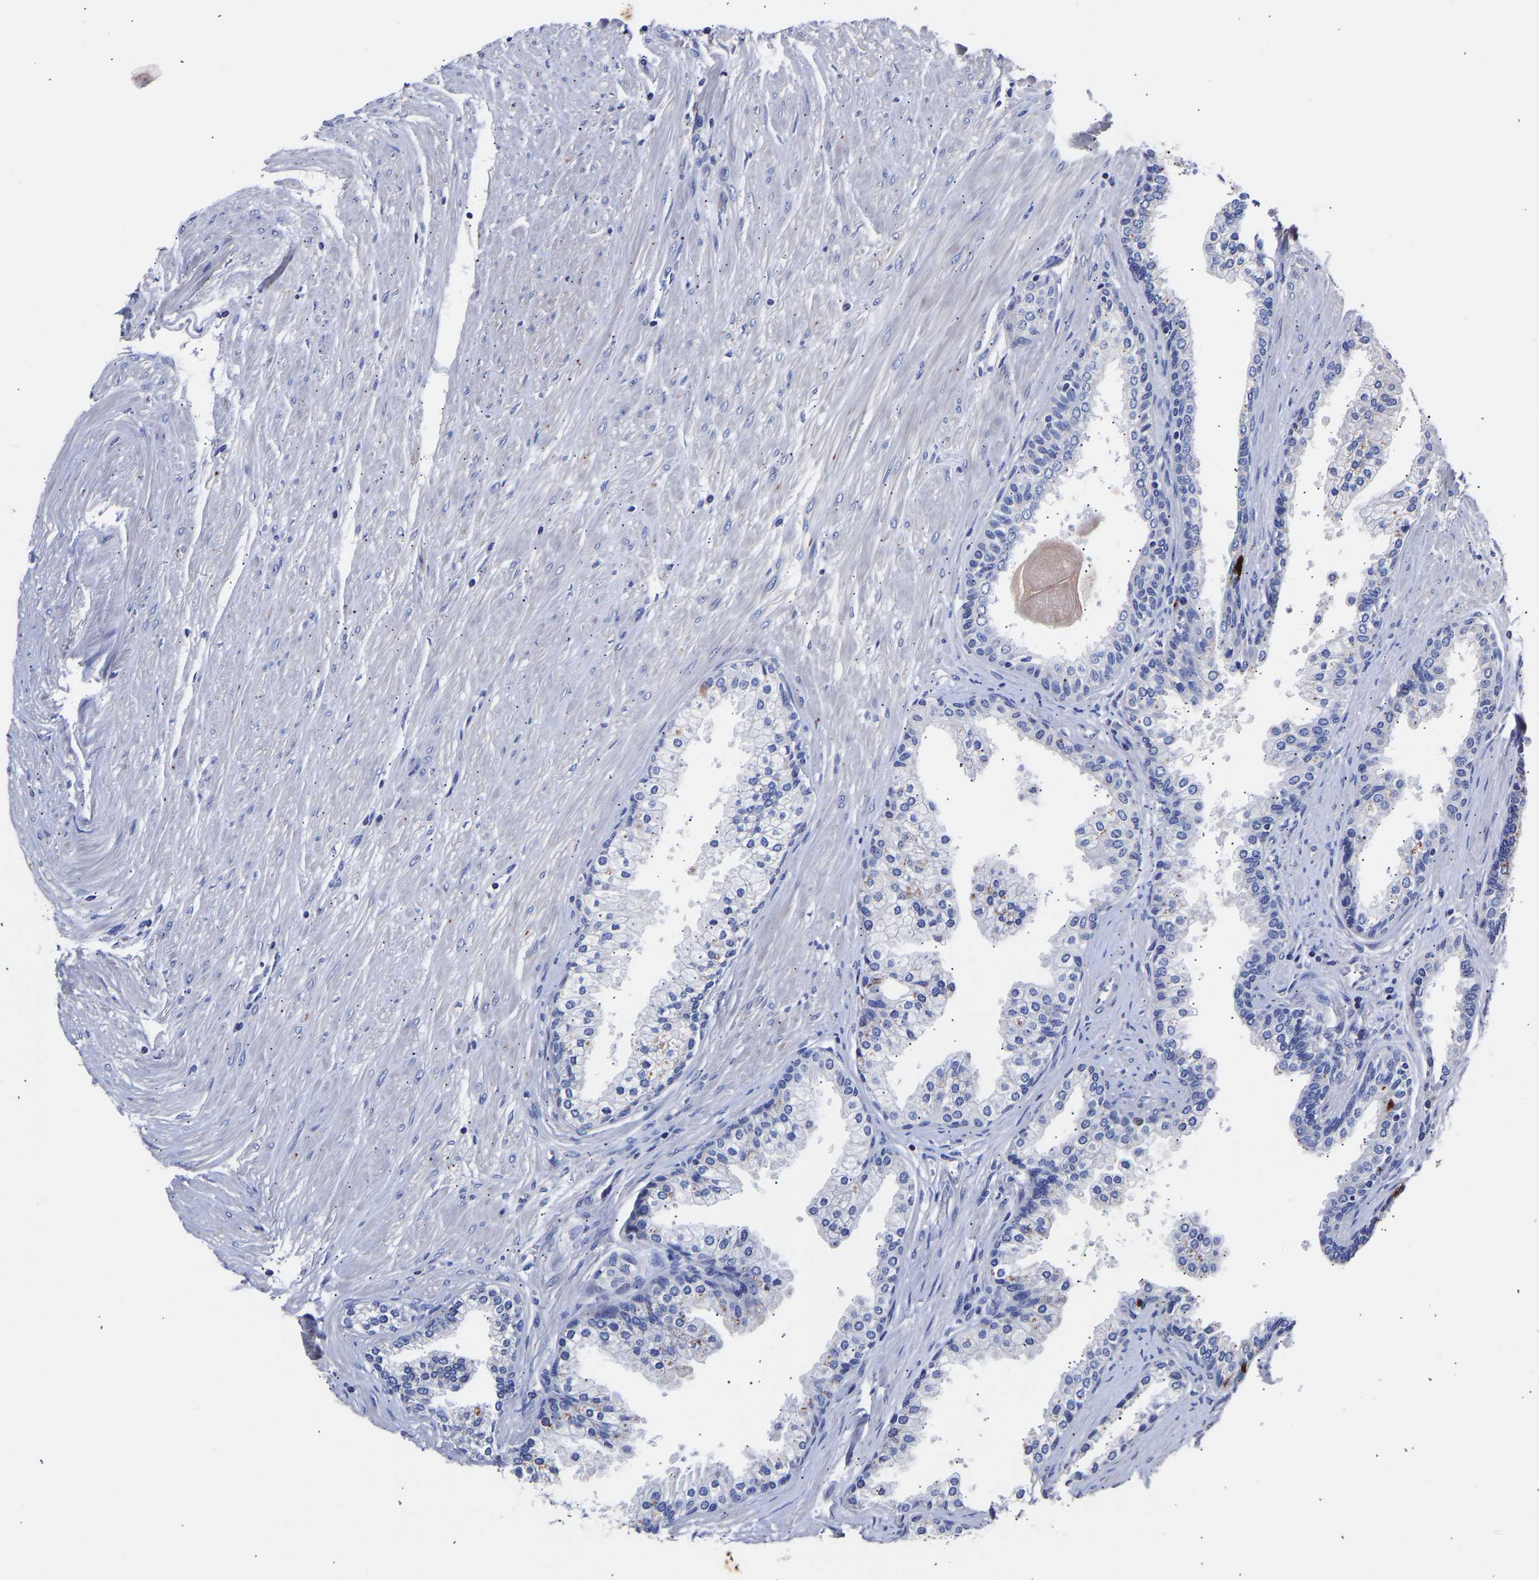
{"staining": {"intensity": "negative", "quantity": "none", "location": "none"}, "tissue": "prostate cancer", "cell_type": "Tumor cells", "image_type": "cancer", "snomed": [{"axis": "morphology", "description": "Adenocarcinoma, Low grade"}, {"axis": "topography", "description": "Prostate"}], "caption": "Tumor cells are negative for brown protein staining in prostate cancer (low-grade adenocarcinoma).", "gene": "SEM1", "patient": {"sex": "male", "age": 52}}